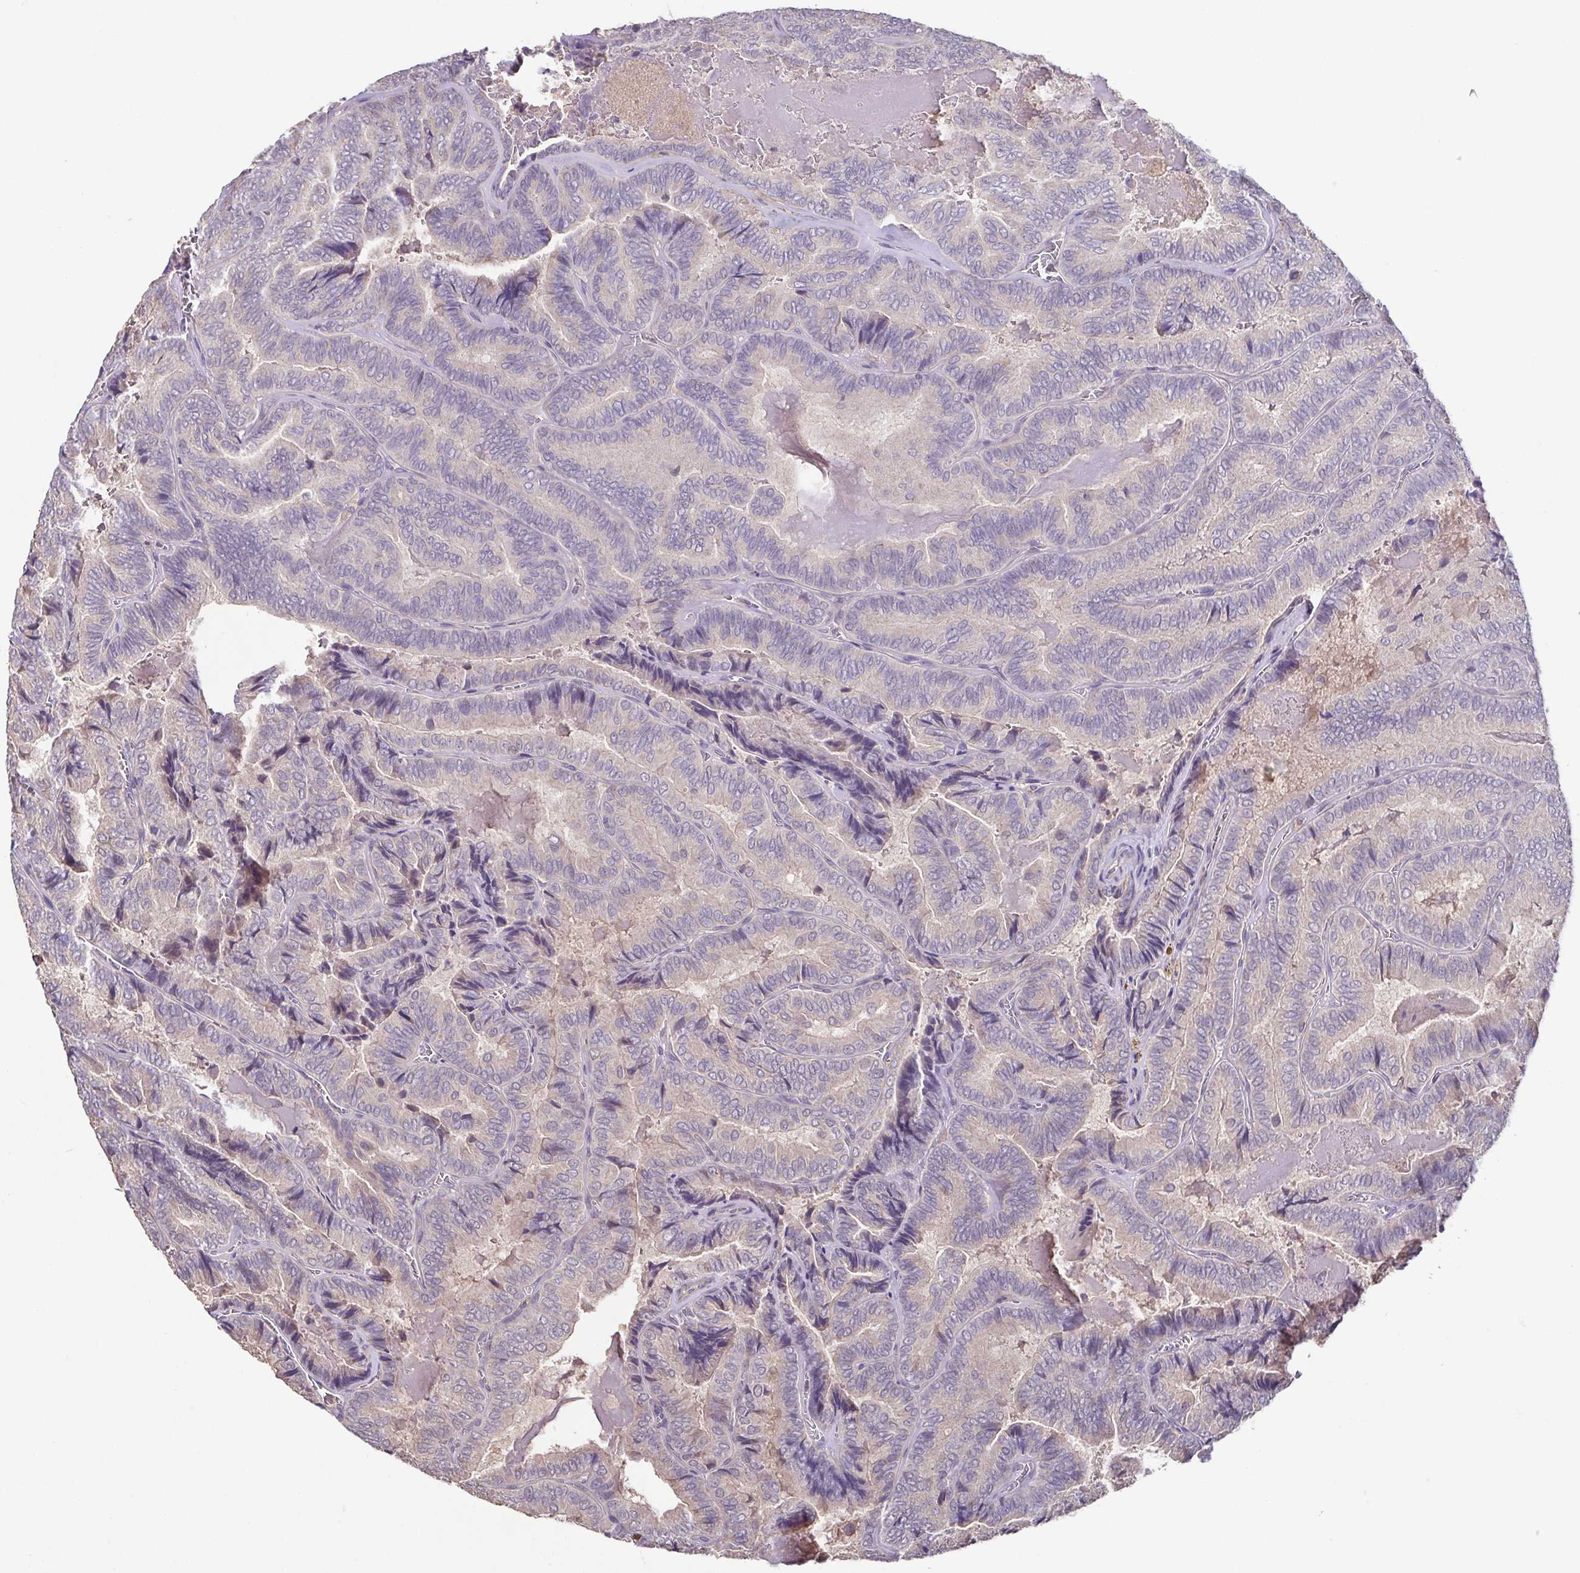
{"staining": {"intensity": "negative", "quantity": "none", "location": "none"}, "tissue": "thyroid cancer", "cell_type": "Tumor cells", "image_type": "cancer", "snomed": [{"axis": "morphology", "description": "Papillary adenocarcinoma, NOS"}, {"axis": "topography", "description": "Thyroid gland"}], "caption": "Immunohistochemistry (IHC) histopathology image of neoplastic tissue: thyroid cancer stained with DAB reveals no significant protein positivity in tumor cells.", "gene": "ACTRT2", "patient": {"sex": "female", "age": 75}}